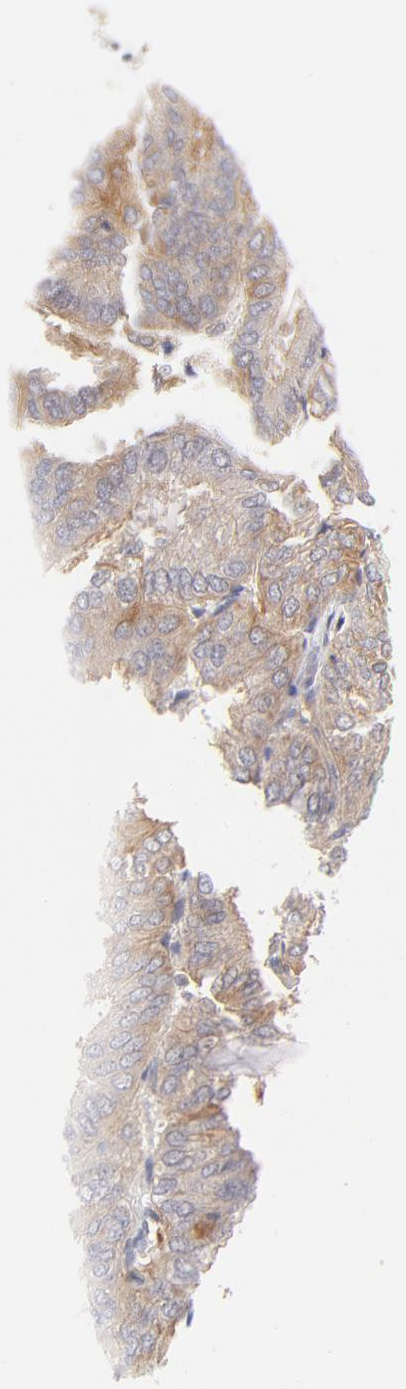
{"staining": {"intensity": "weak", "quantity": ">75%", "location": "cytoplasmic/membranous"}, "tissue": "endometrial cancer", "cell_type": "Tumor cells", "image_type": "cancer", "snomed": [{"axis": "morphology", "description": "Adenocarcinoma, NOS"}, {"axis": "topography", "description": "Endometrium"}], "caption": "Brown immunohistochemical staining in human endometrial adenocarcinoma displays weak cytoplasmic/membranous staining in about >75% of tumor cells. Using DAB (3,3'-diaminobenzidine) (brown) and hematoxylin (blue) stains, captured at high magnification using brightfield microscopy.", "gene": "LDLRAP1", "patient": {"sex": "female", "age": 59}}